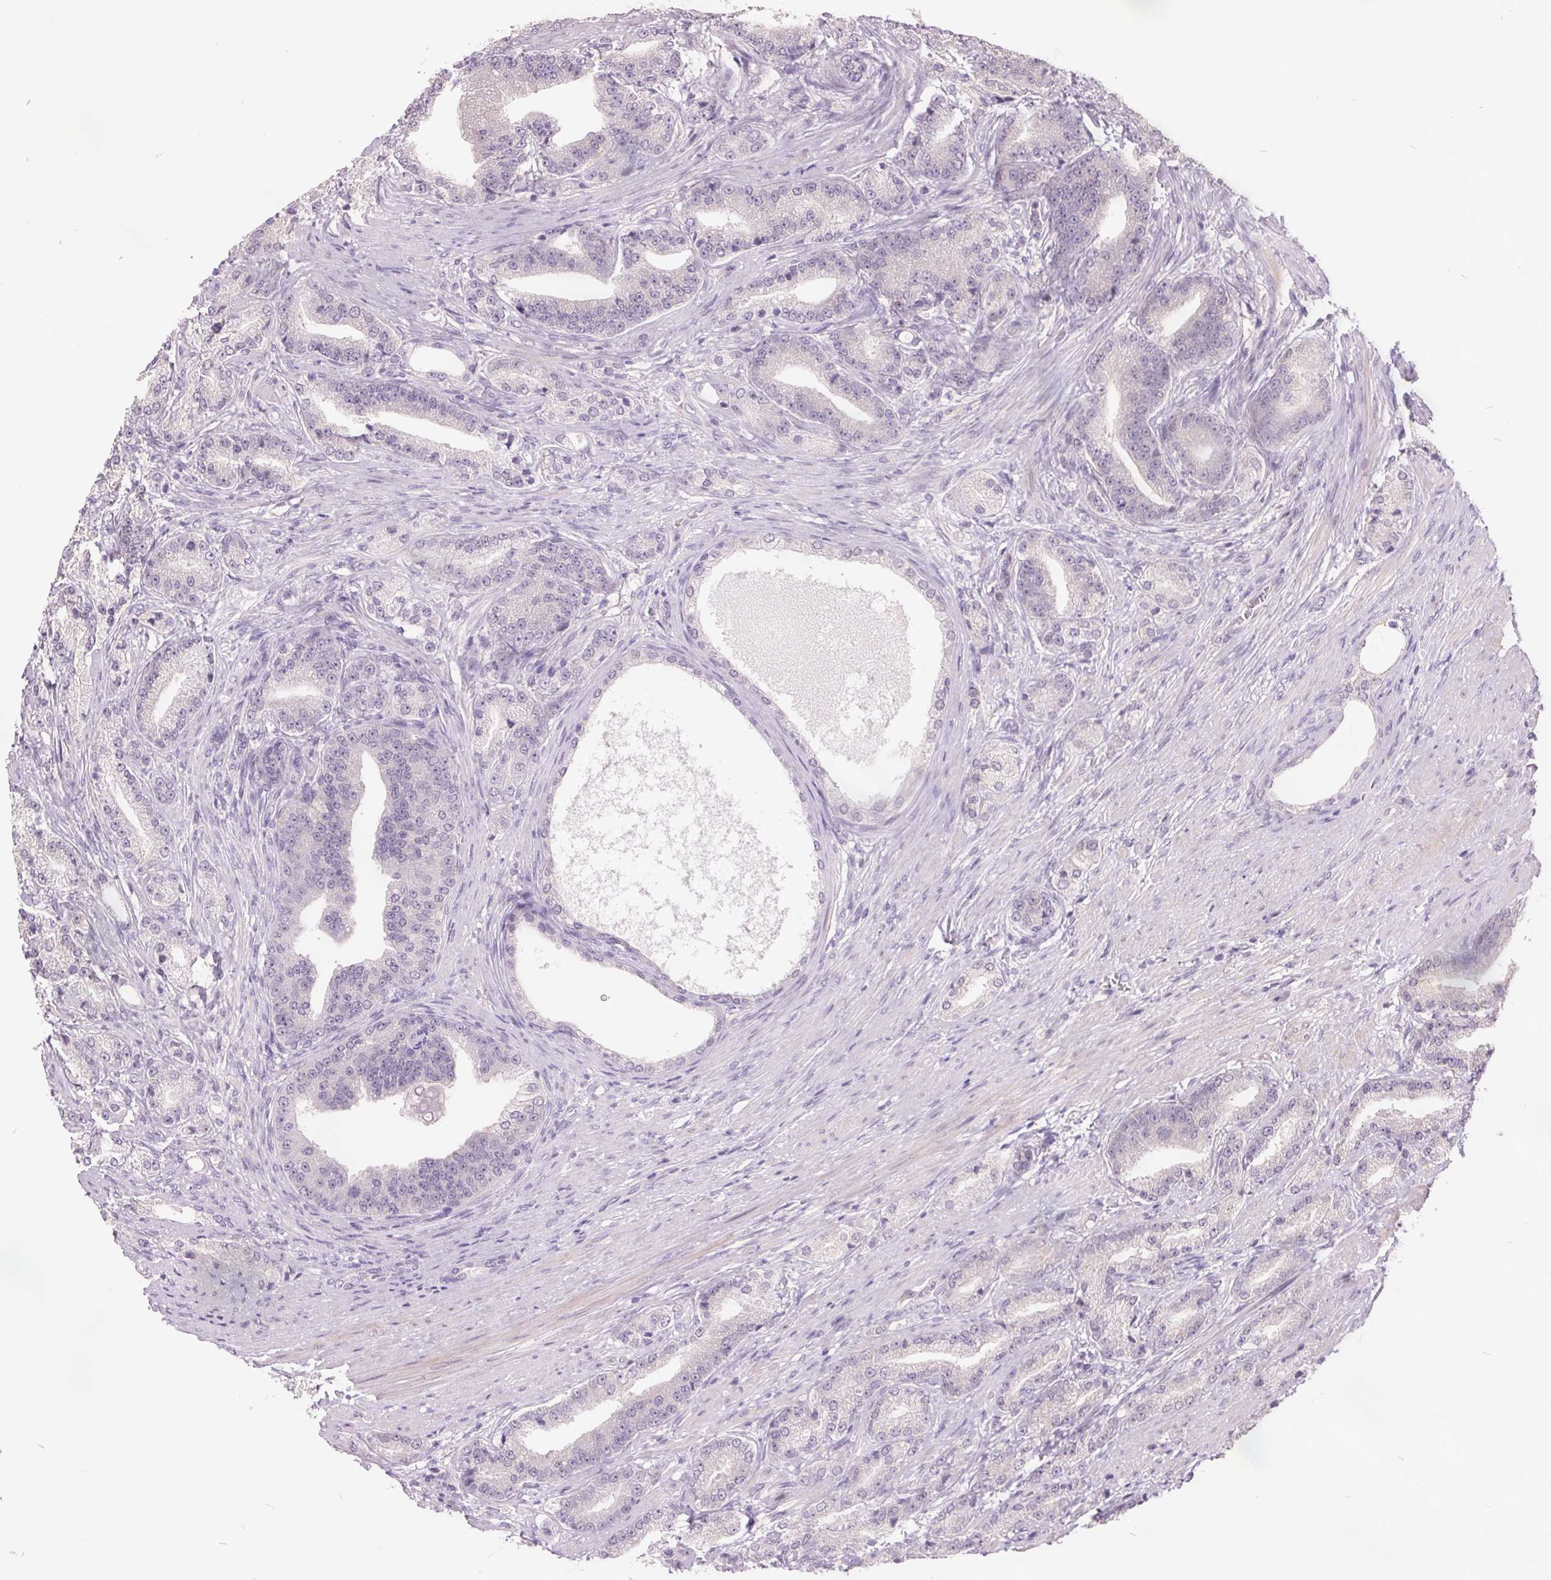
{"staining": {"intensity": "negative", "quantity": "none", "location": "none"}, "tissue": "prostate cancer", "cell_type": "Tumor cells", "image_type": "cancer", "snomed": [{"axis": "morphology", "description": "Adenocarcinoma, High grade"}, {"axis": "topography", "description": "Prostate and seminal vesicle, NOS"}], "caption": "Tumor cells show no significant protein expression in prostate cancer. (DAB (3,3'-diaminobenzidine) immunohistochemistry, high magnification).", "gene": "C2orf16", "patient": {"sex": "male", "age": 61}}